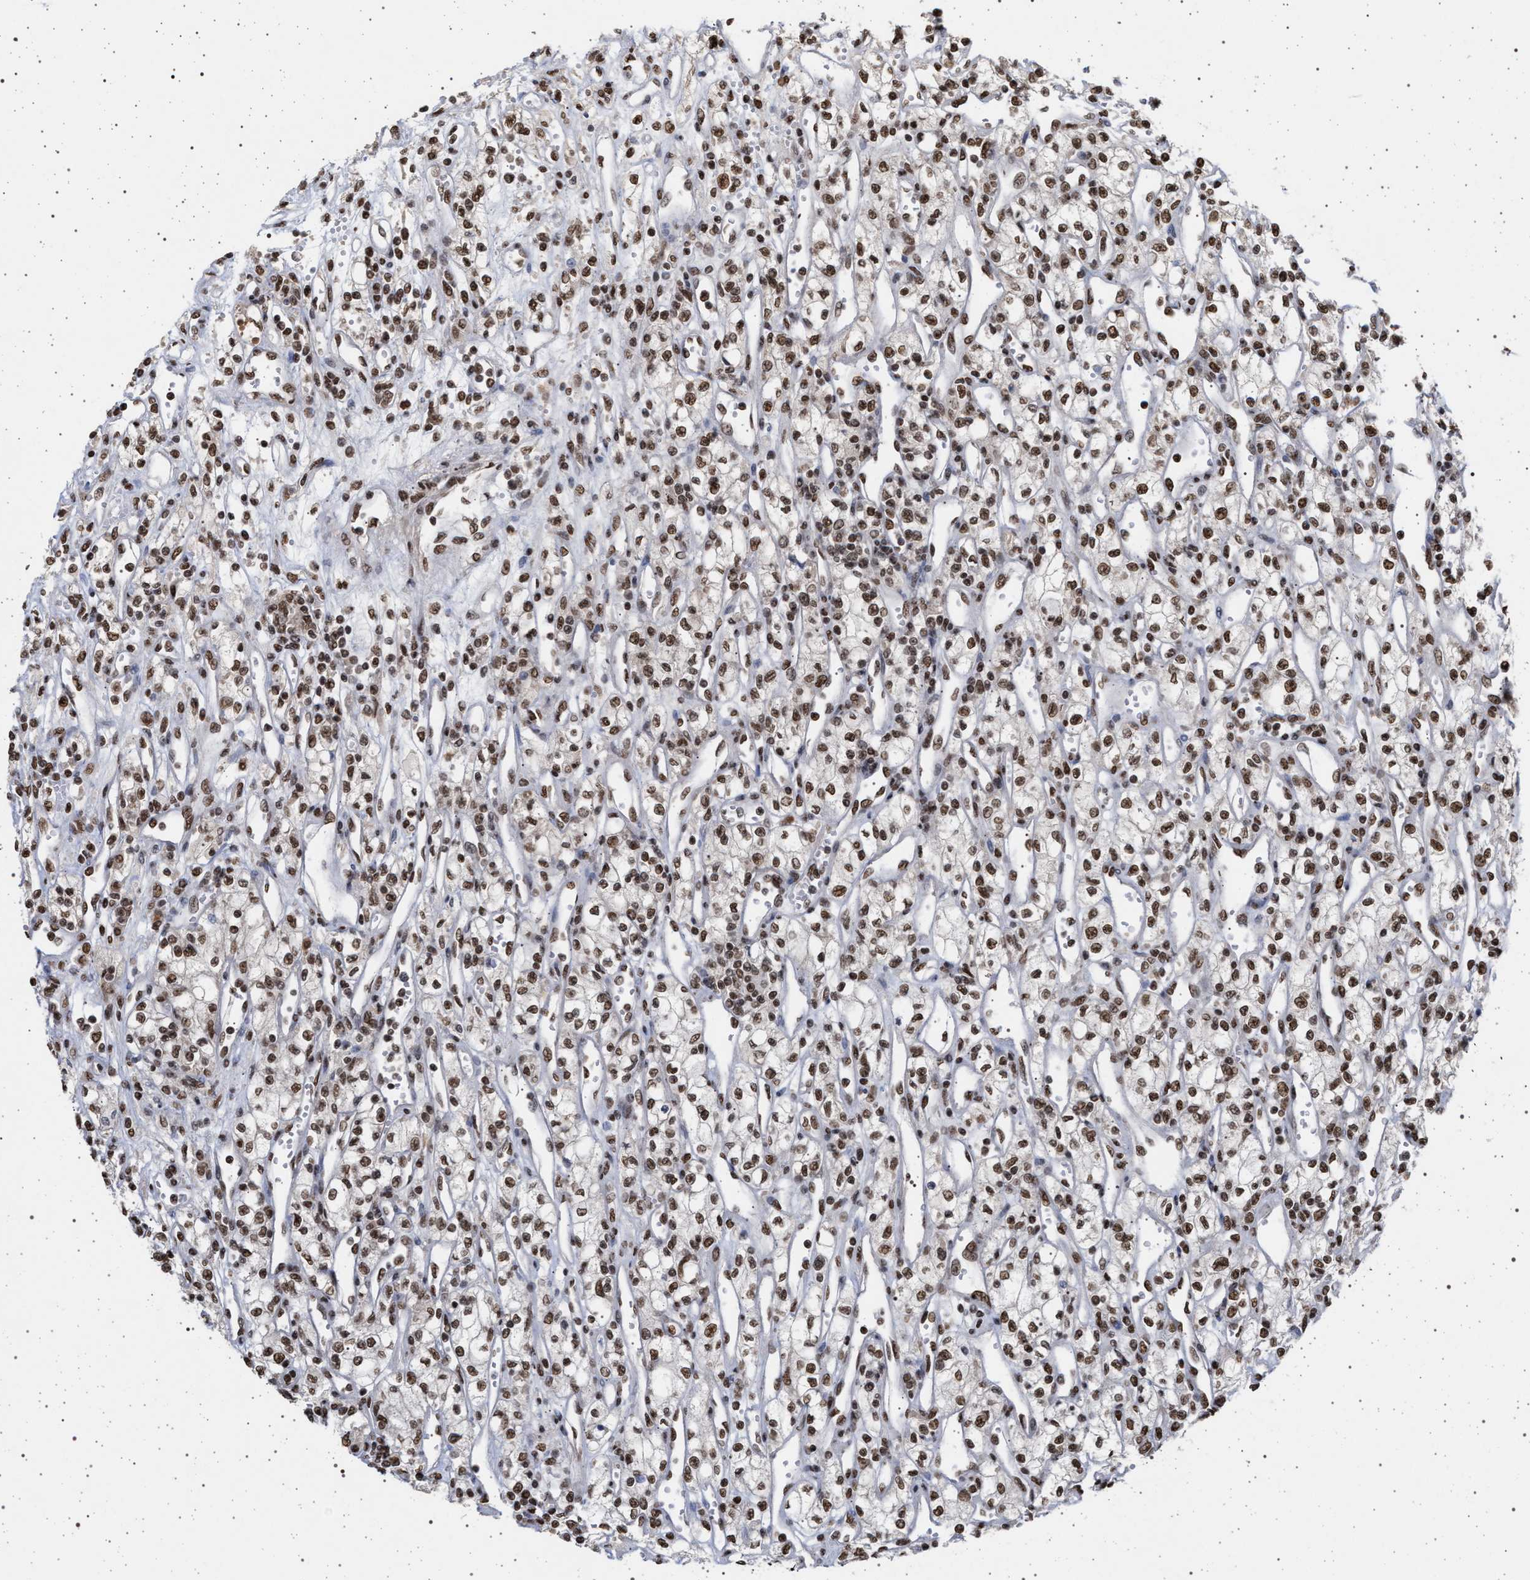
{"staining": {"intensity": "moderate", "quantity": ">75%", "location": "nuclear"}, "tissue": "renal cancer", "cell_type": "Tumor cells", "image_type": "cancer", "snomed": [{"axis": "morphology", "description": "Adenocarcinoma, NOS"}, {"axis": "topography", "description": "Kidney"}], "caption": "Adenocarcinoma (renal) stained for a protein demonstrates moderate nuclear positivity in tumor cells.", "gene": "PHF12", "patient": {"sex": "male", "age": 59}}